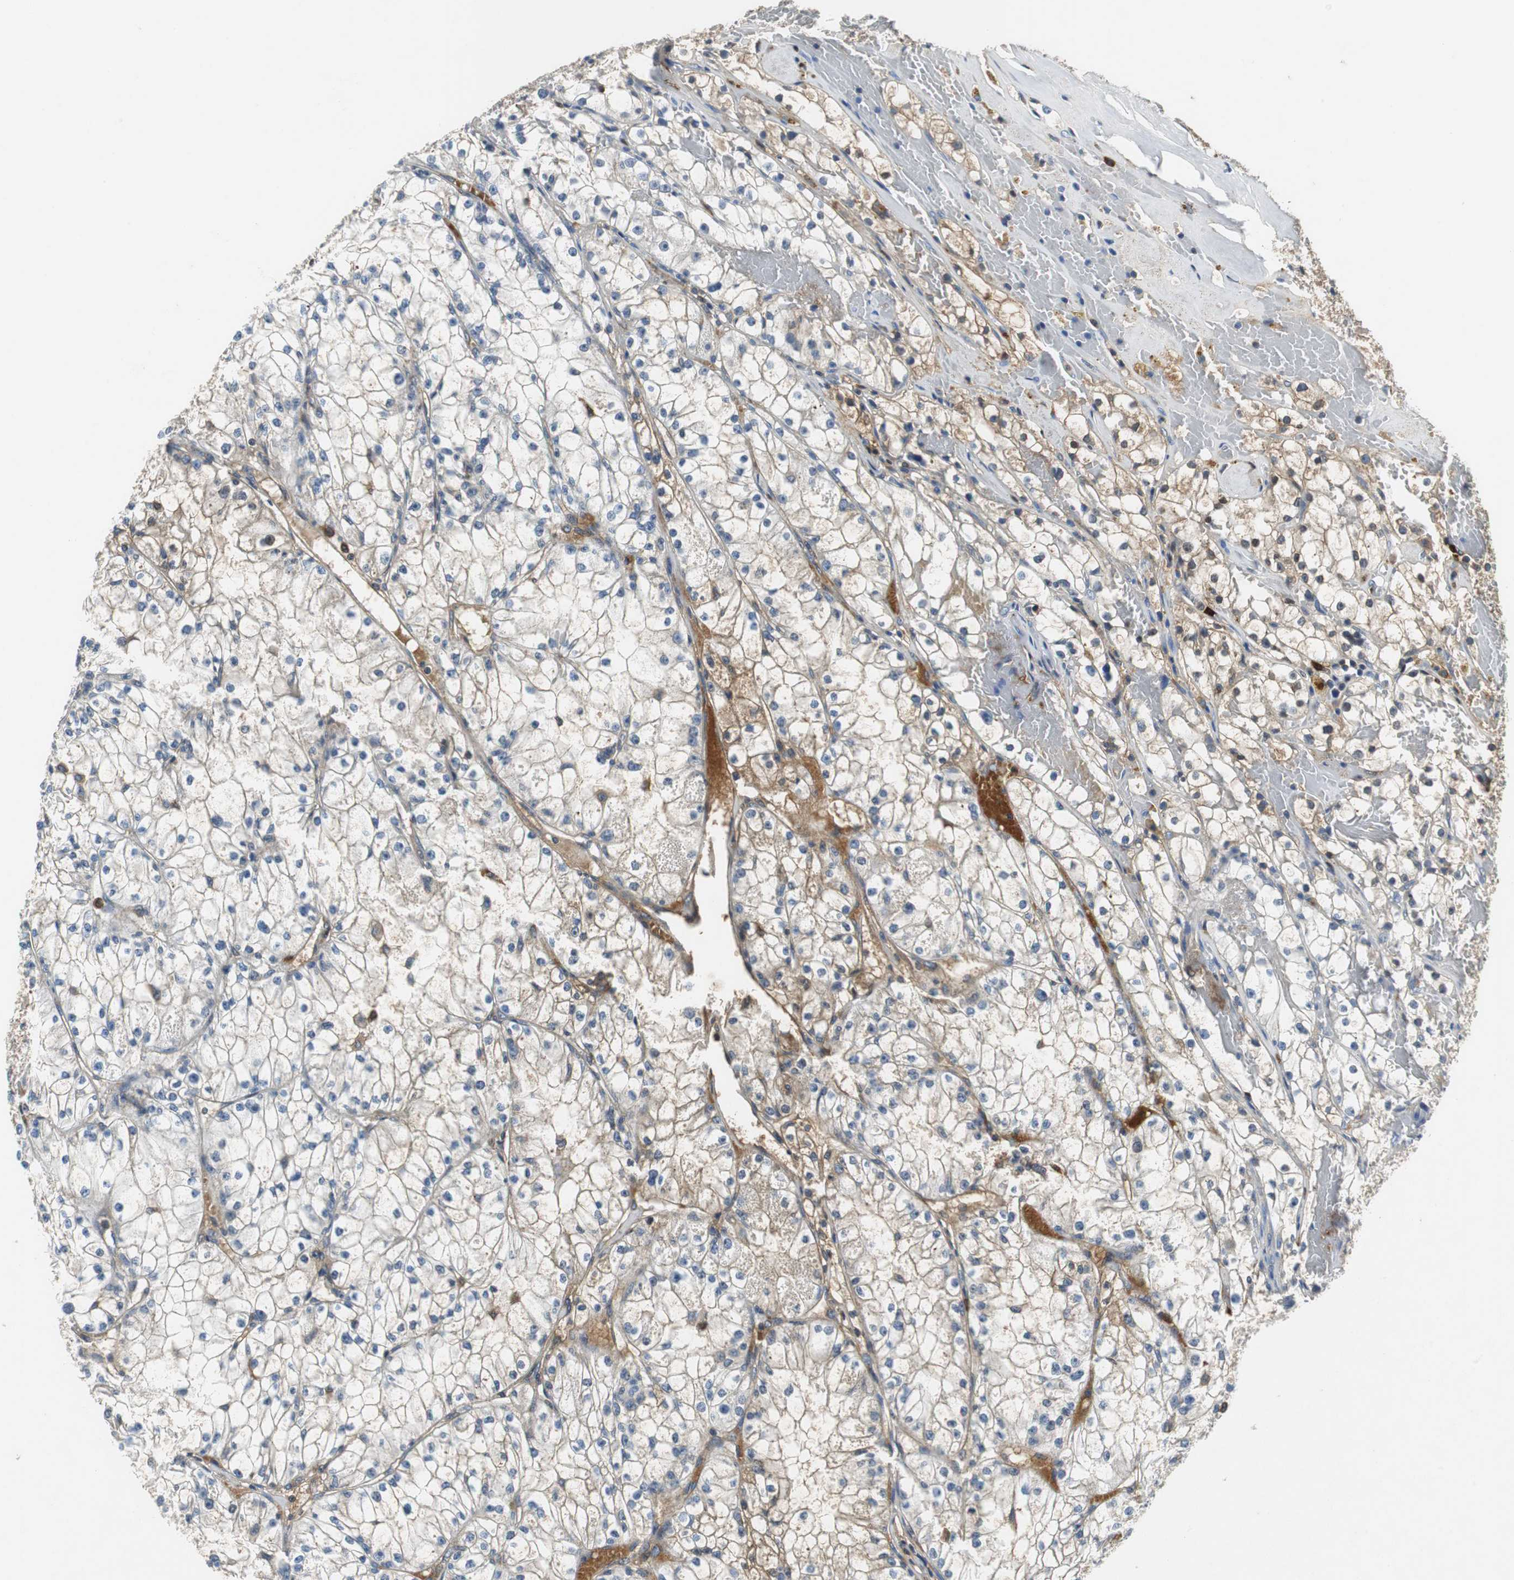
{"staining": {"intensity": "weak", "quantity": "<25%", "location": "cytoplasmic/membranous"}, "tissue": "renal cancer", "cell_type": "Tumor cells", "image_type": "cancer", "snomed": [{"axis": "morphology", "description": "Adenocarcinoma, NOS"}, {"axis": "topography", "description": "Kidney"}], "caption": "Immunohistochemical staining of adenocarcinoma (renal) displays no significant staining in tumor cells.", "gene": "ORM1", "patient": {"sex": "male", "age": 56}}